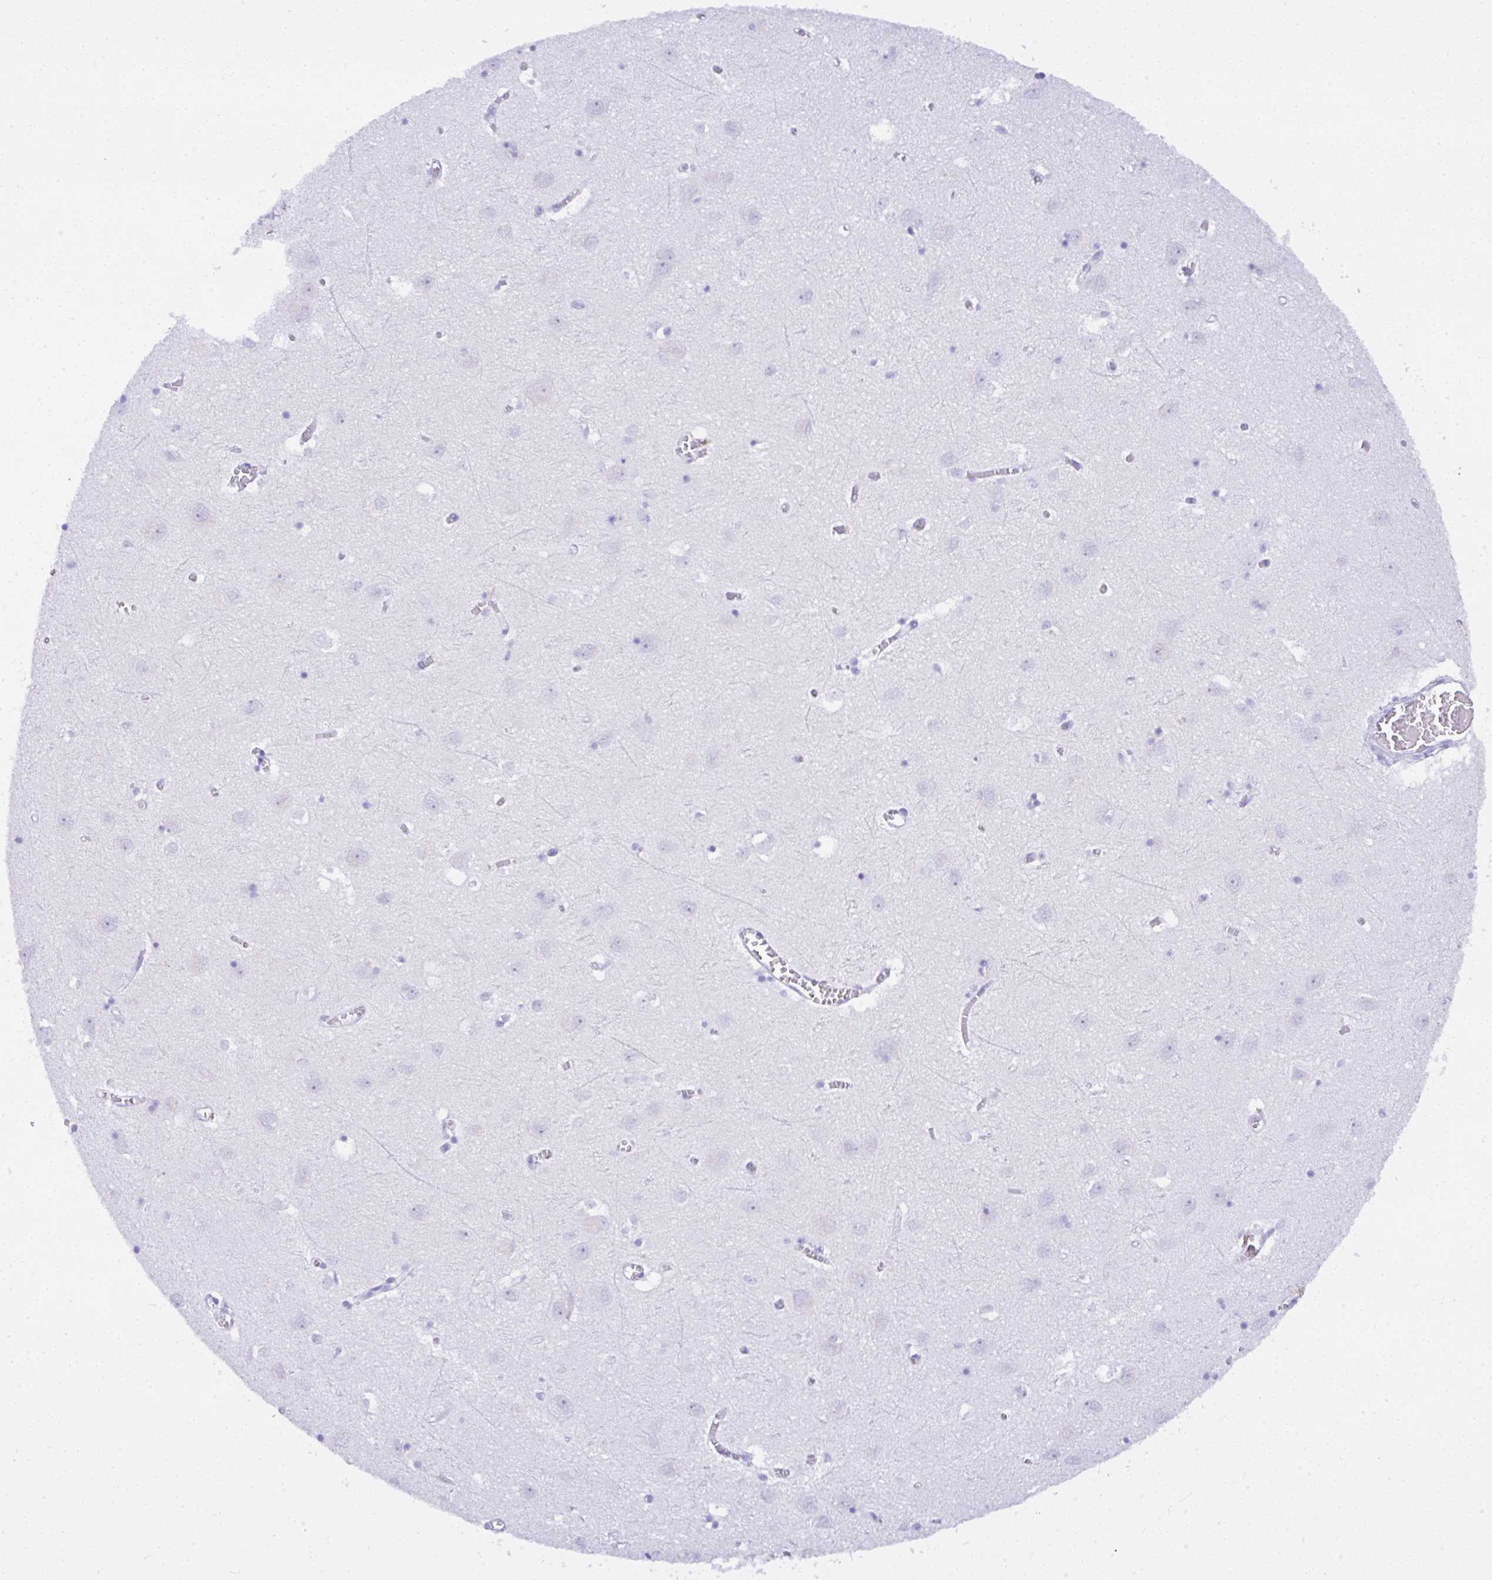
{"staining": {"intensity": "negative", "quantity": "none", "location": "none"}, "tissue": "cerebral cortex", "cell_type": "Endothelial cells", "image_type": "normal", "snomed": [{"axis": "morphology", "description": "Normal tissue, NOS"}, {"axis": "topography", "description": "Cerebral cortex"}], "caption": "IHC photomicrograph of unremarkable cerebral cortex stained for a protein (brown), which displays no expression in endothelial cells.", "gene": "SEL1L2", "patient": {"sex": "male", "age": 70}}